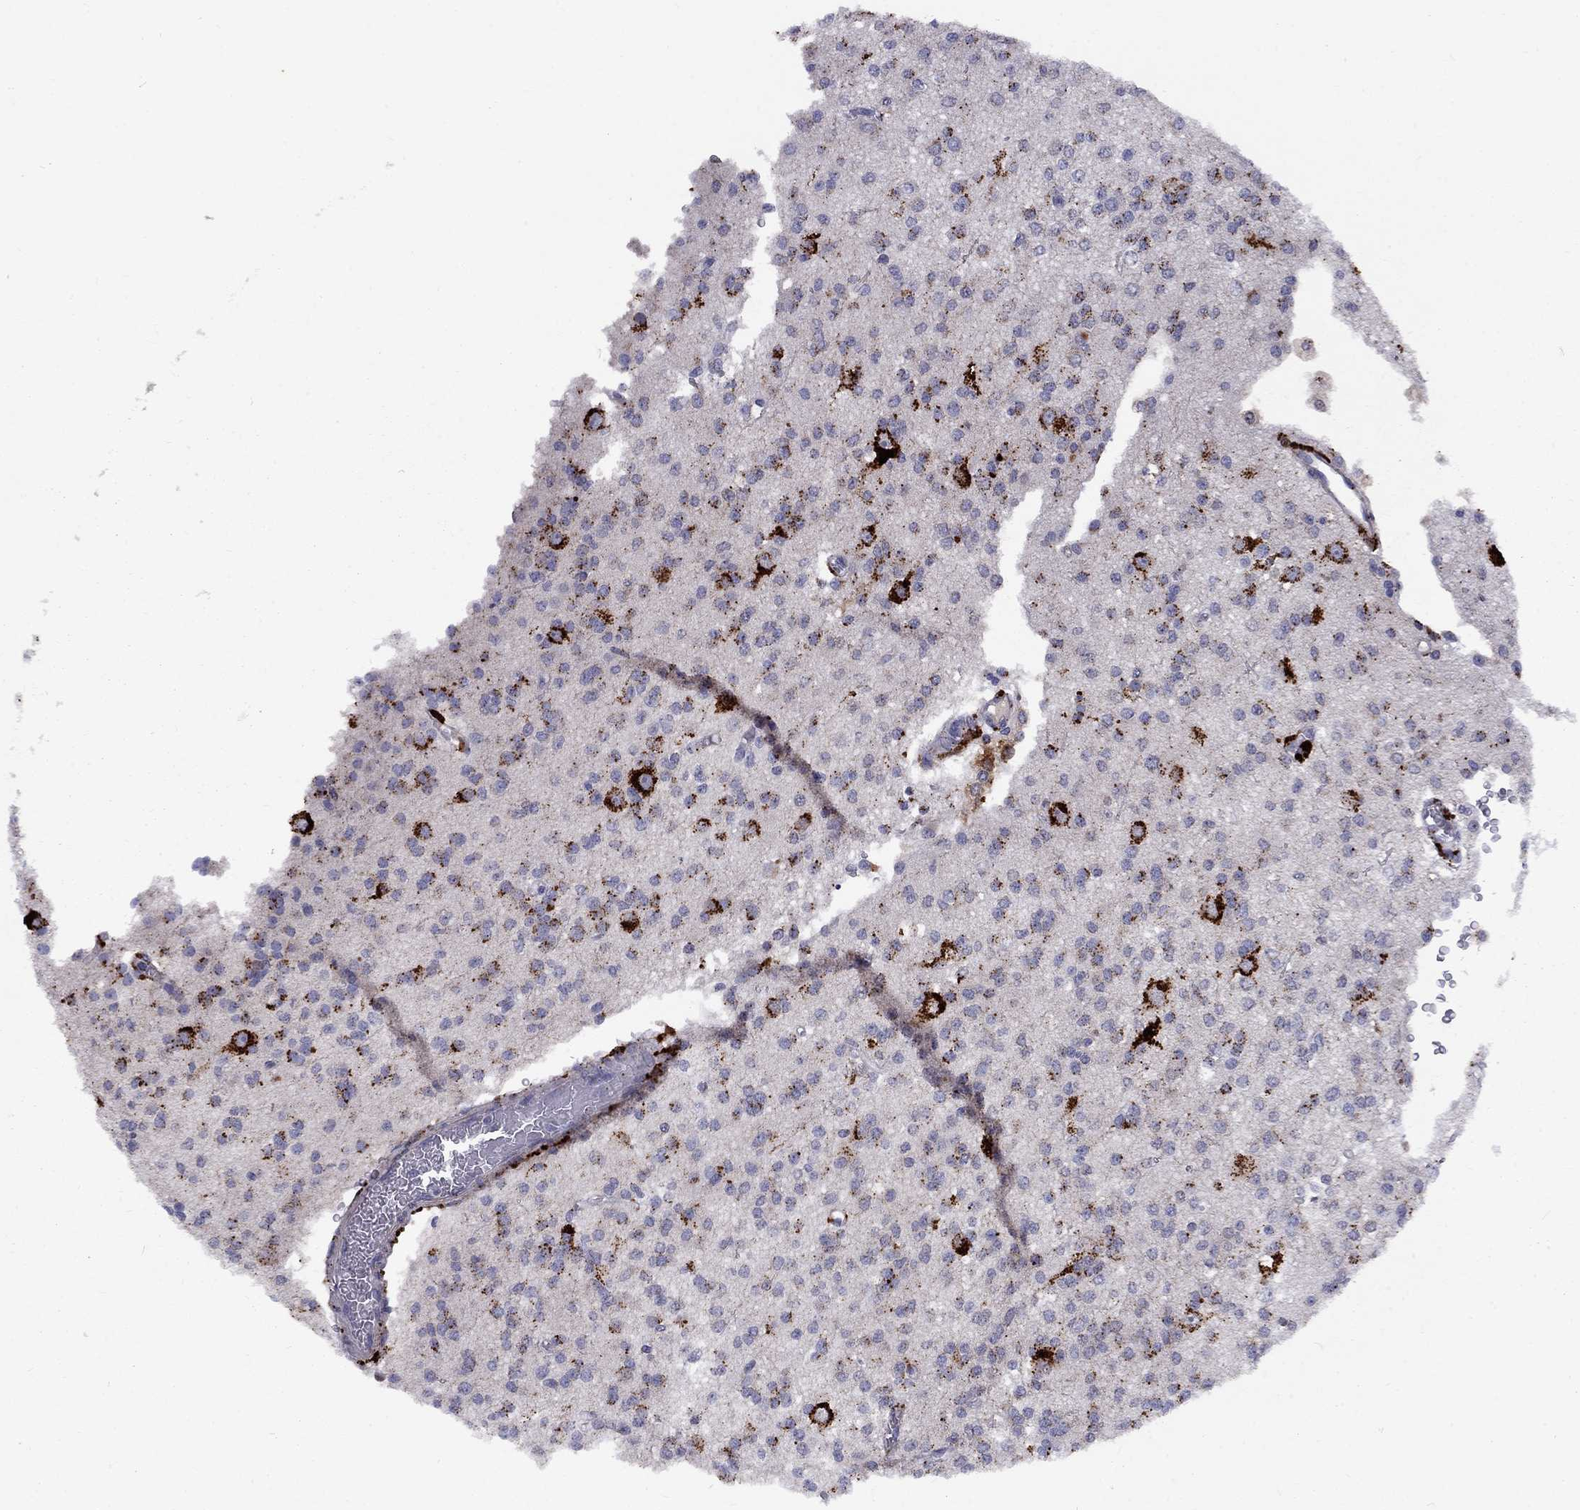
{"staining": {"intensity": "strong", "quantity": "<25%", "location": "cytoplasmic/membranous"}, "tissue": "glioma", "cell_type": "Tumor cells", "image_type": "cancer", "snomed": [{"axis": "morphology", "description": "Glioma, malignant, Low grade"}, {"axis": "topography", "description": "Brain"}], "caption": "A brown stain shows strong cytoplasmic/membranous positivity of a protein in human malignant glioma (low-grade) tumor cells. (brown staining indicates protein expression, while blue staining denotes nuclei).", "gene": "EPDR1", "patient": {"sex": "male", "age": 27}}